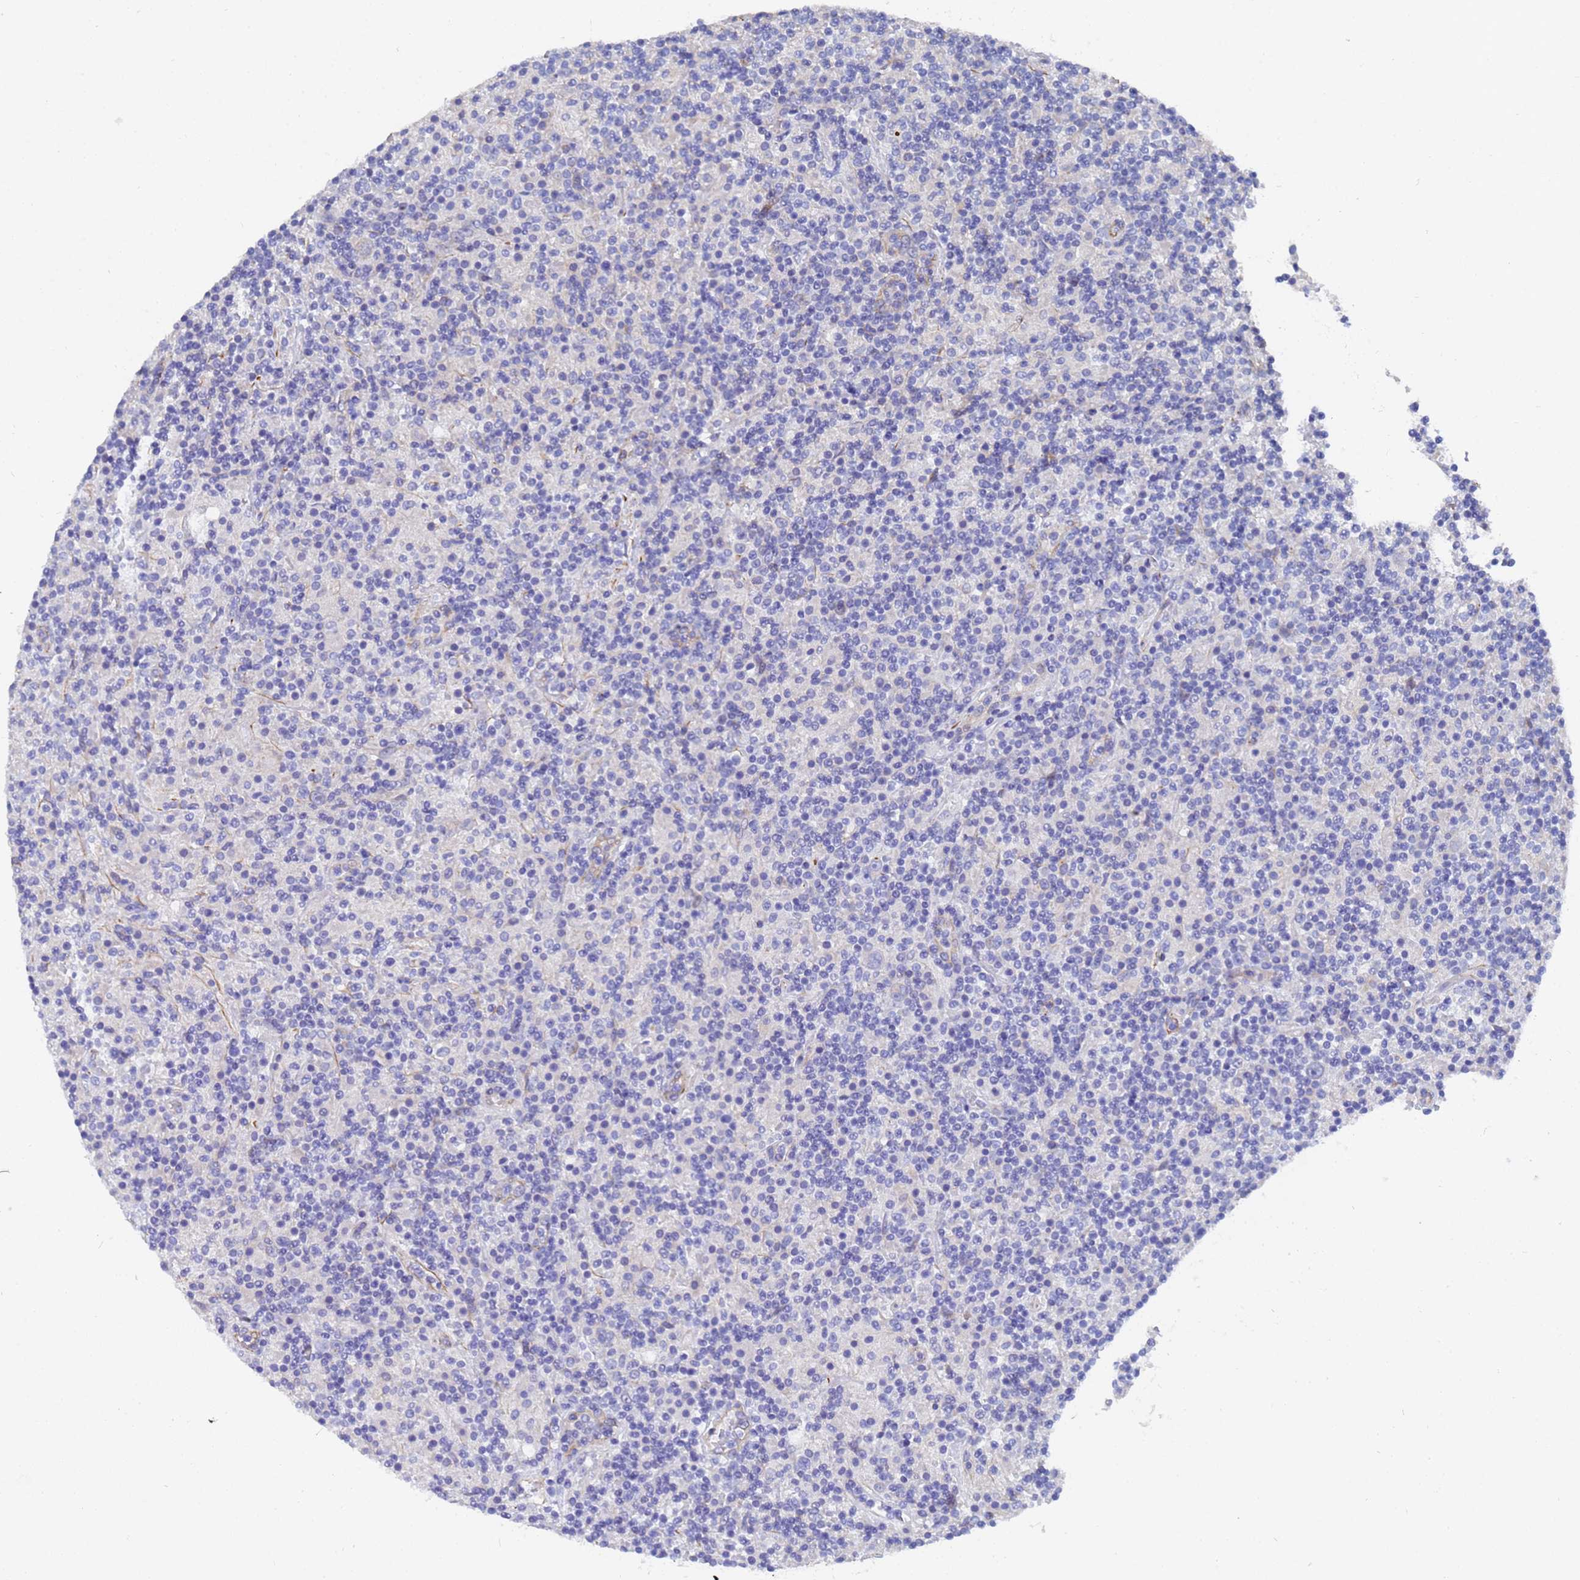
{"staining": {"intensity": "negative", "quantity": "none", "location": "none"}, "tissue": "lymphoma", "cell_type": "Tumor cells", "image_type": "cancer", "snomed": [{"axis": "morphology", "description": "Hodgkin's disease, NOS"}, {"axis": "topography", "description": "Lymph node"}], "caption": "Tumor cells are negative for brown protein staining in Hodgkin's disease. (DAB immunohistochemistry, high magnification).", "gene": "SYT13", "patient": {"sex": "male", "age": 70}}